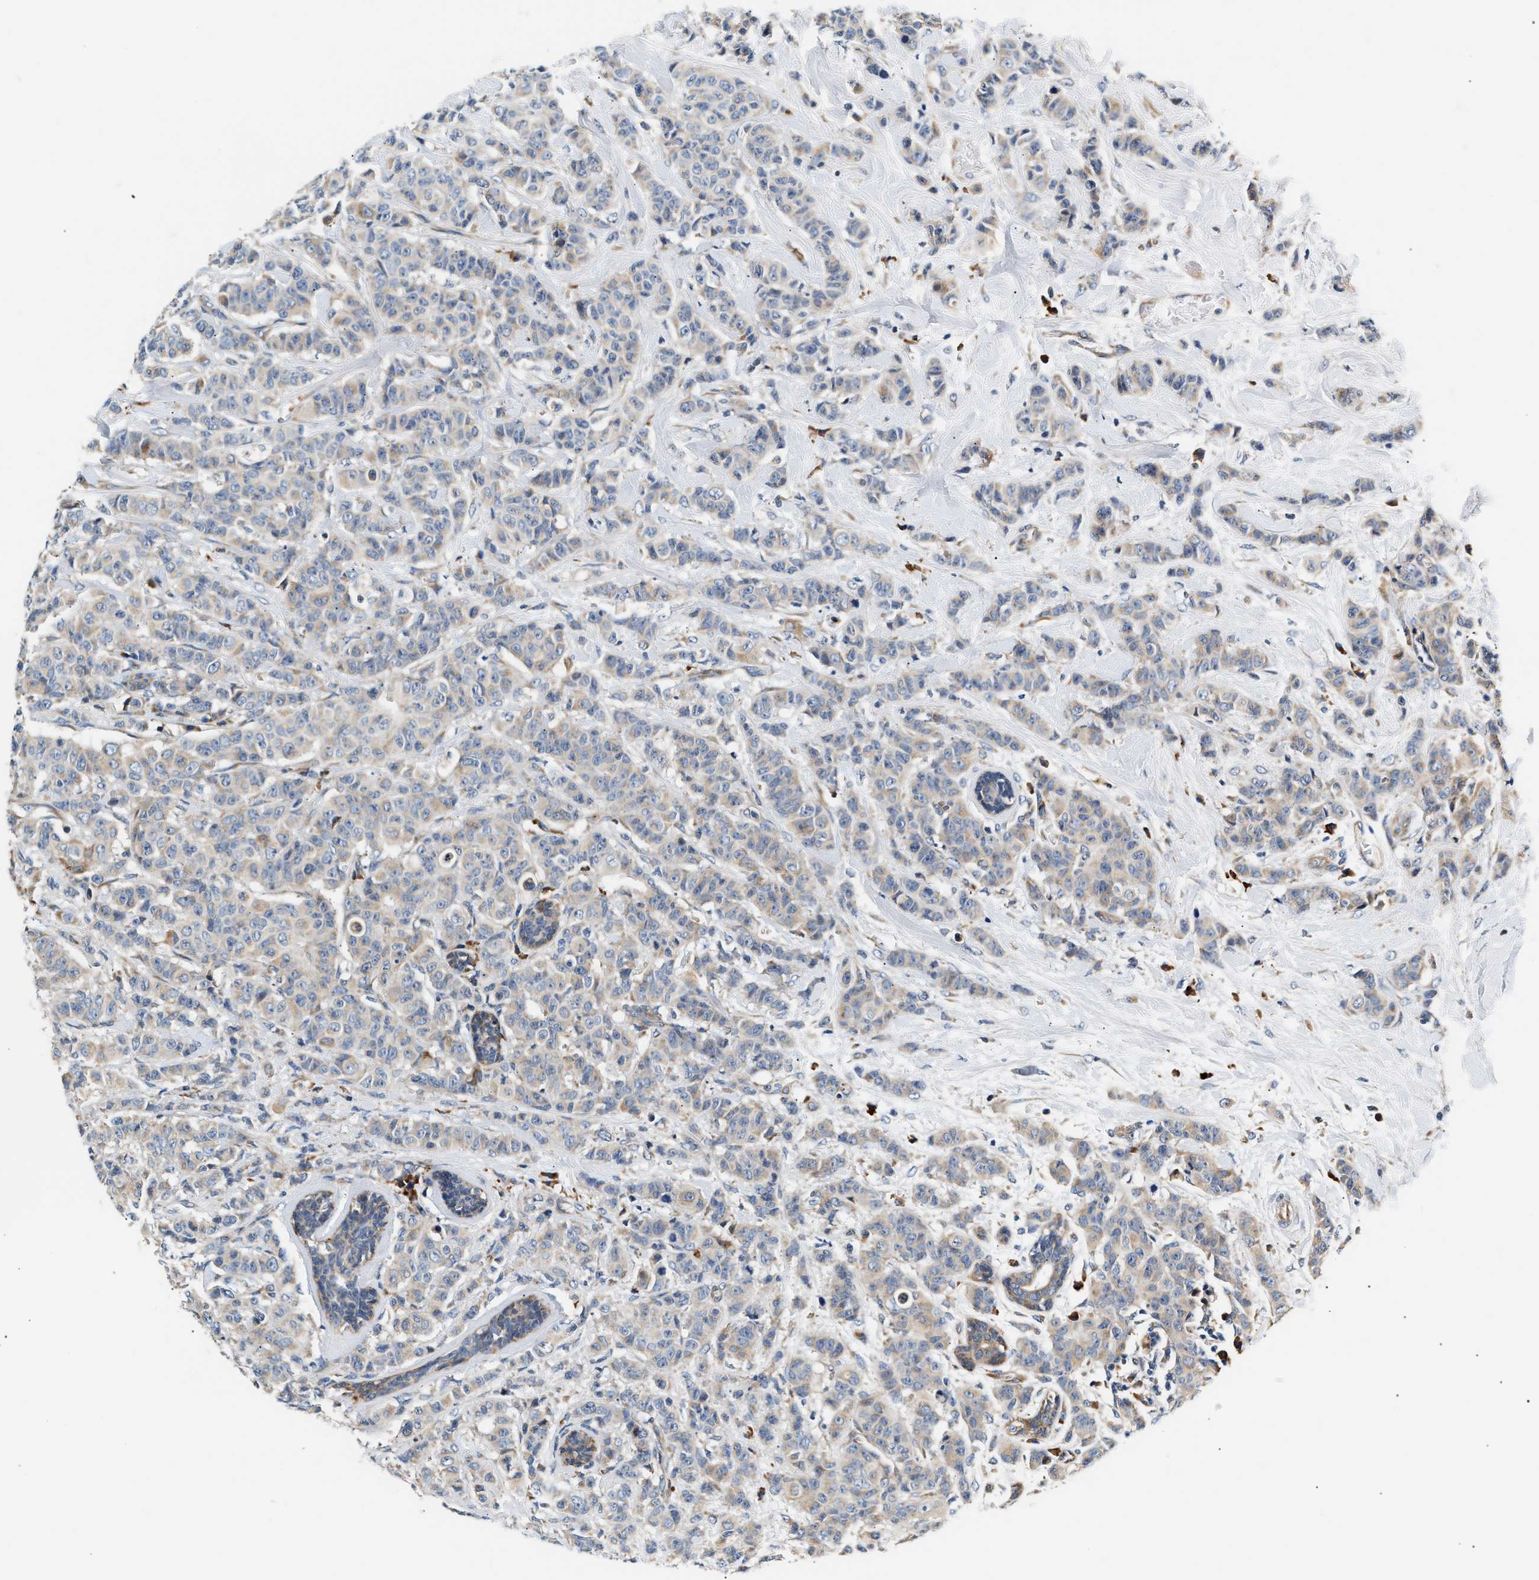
{"staining": {"intensity": "weak", "quantity": "25%-75%", "location": "cytoplasmic/membranous"}, "tissue": "breast cancer", "cell_type": "Tumor cells", "image_type": "cancer", "snomed": [{"axis": "morphology", "description": "Normal tissue, NOS"}, {"axis": "morphology", "description": "Duct carcinoma"}, {"axis": "topography", "description": "Breast"}], "caption": "Immunohistochemistry (IHC) staining of breast cancer, which demonstrates low levels of weak cytoplasmic/membranous positivity in about 25%-75% of tumor cells indicating weak cytoplasmic/membranous protein staining. The staining was performed using DAB (3,3'-diaminobenzidine) (brown) for protein detection and nuclei were counterstained in hematoxylin (blue).", "gene": "IFT74", "patient": {"sex": "female", "age": 40}}